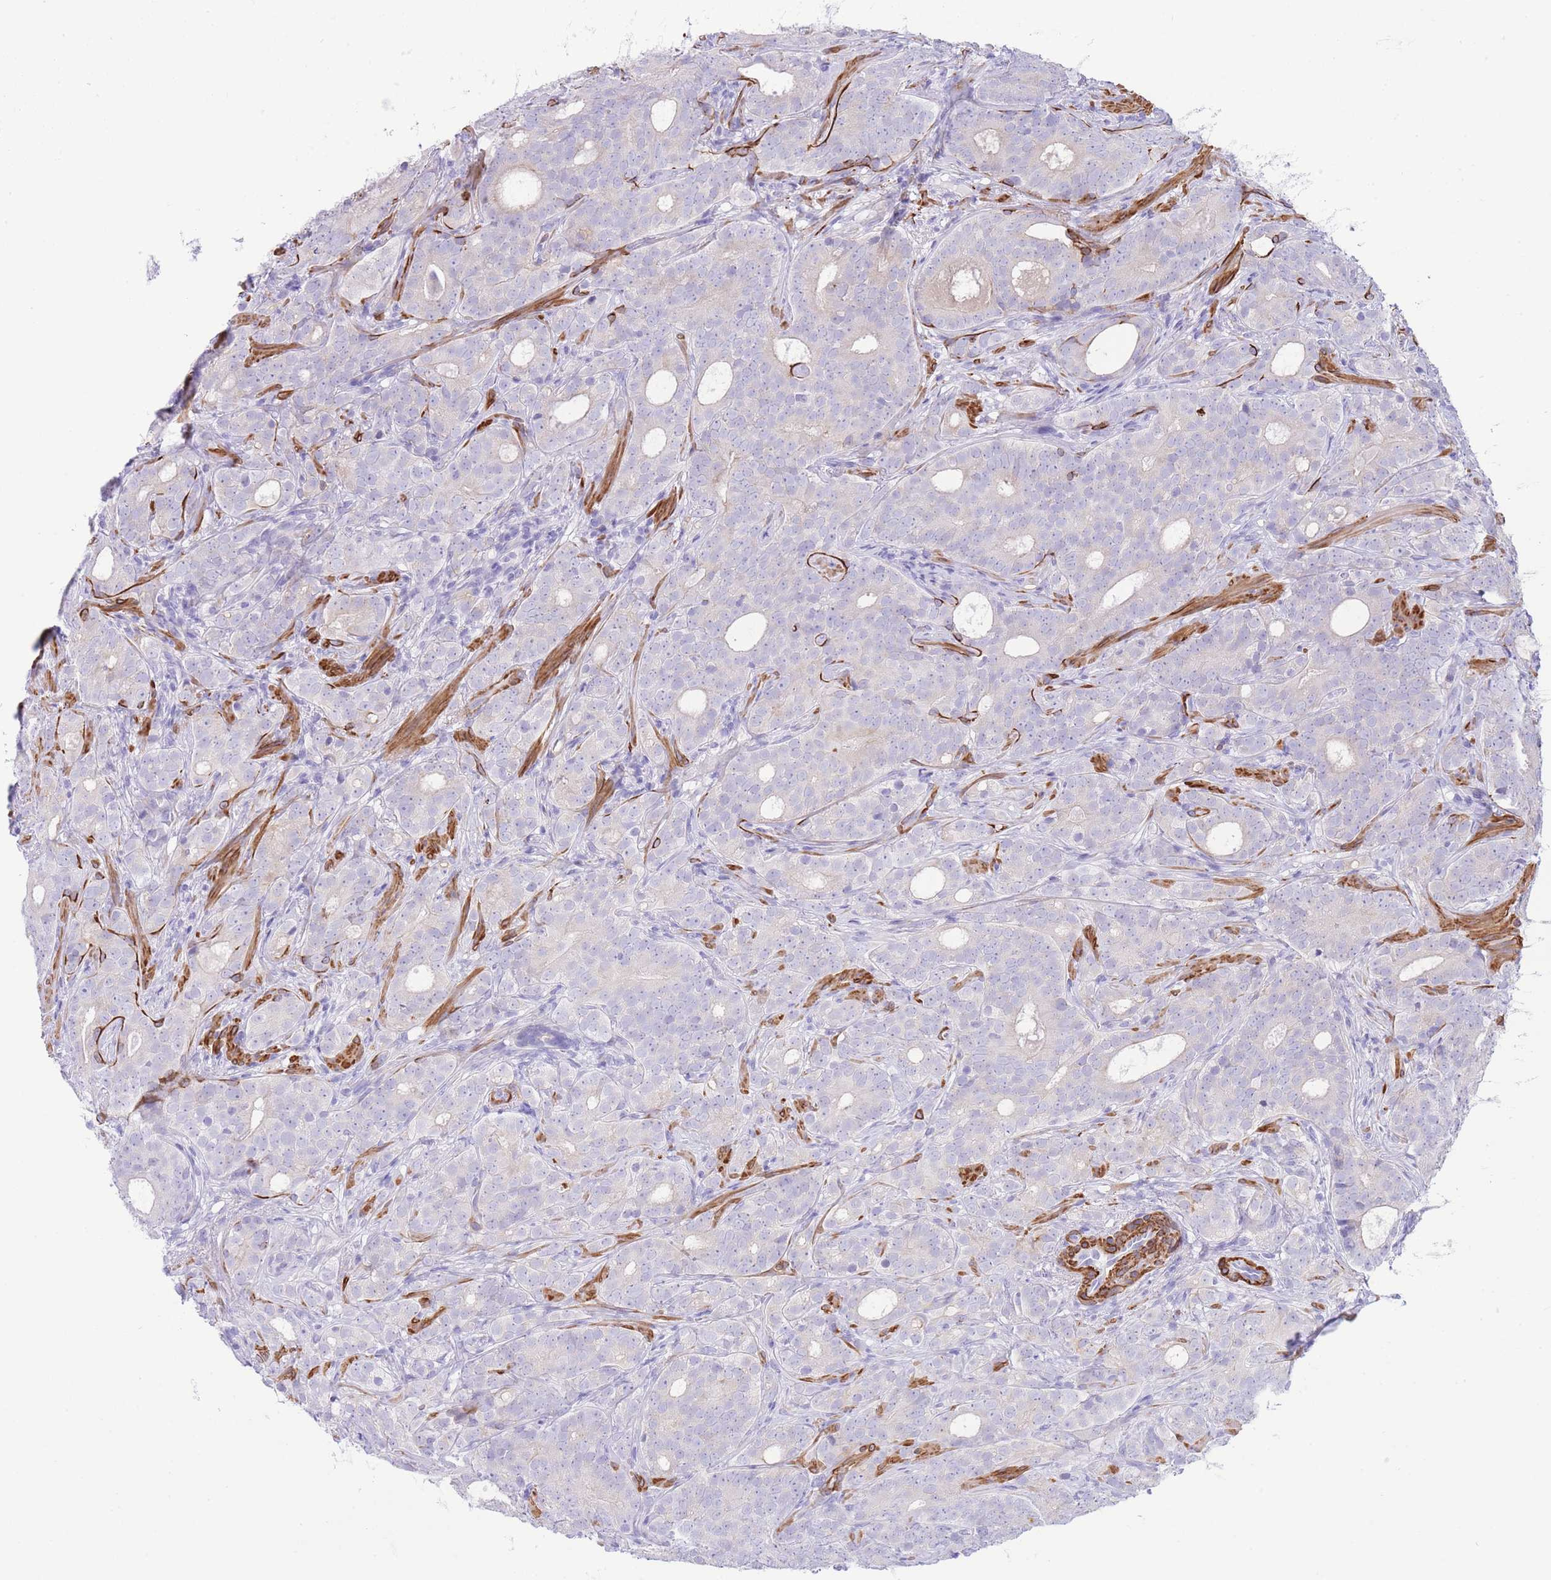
{"staining": {"intensity": "negative", "quantity": "none", "location": "none"}, "tissue": "prostate cancer", "cell_type": "Tumor cells", "image_type": "cancer", "snomed": [{"axis": "morphology", "description": "Adenocarcinoma, High grade"}, {"axis": "topography", "description": "Prostate"}], "caption": "Photomicrograph shows no protein staining in tumor cells of prostate cancer (adenocarcinoma (high-grade)) tissue.", "gene": "VWA8", "patient": {"sex": "male", "age": 64}}